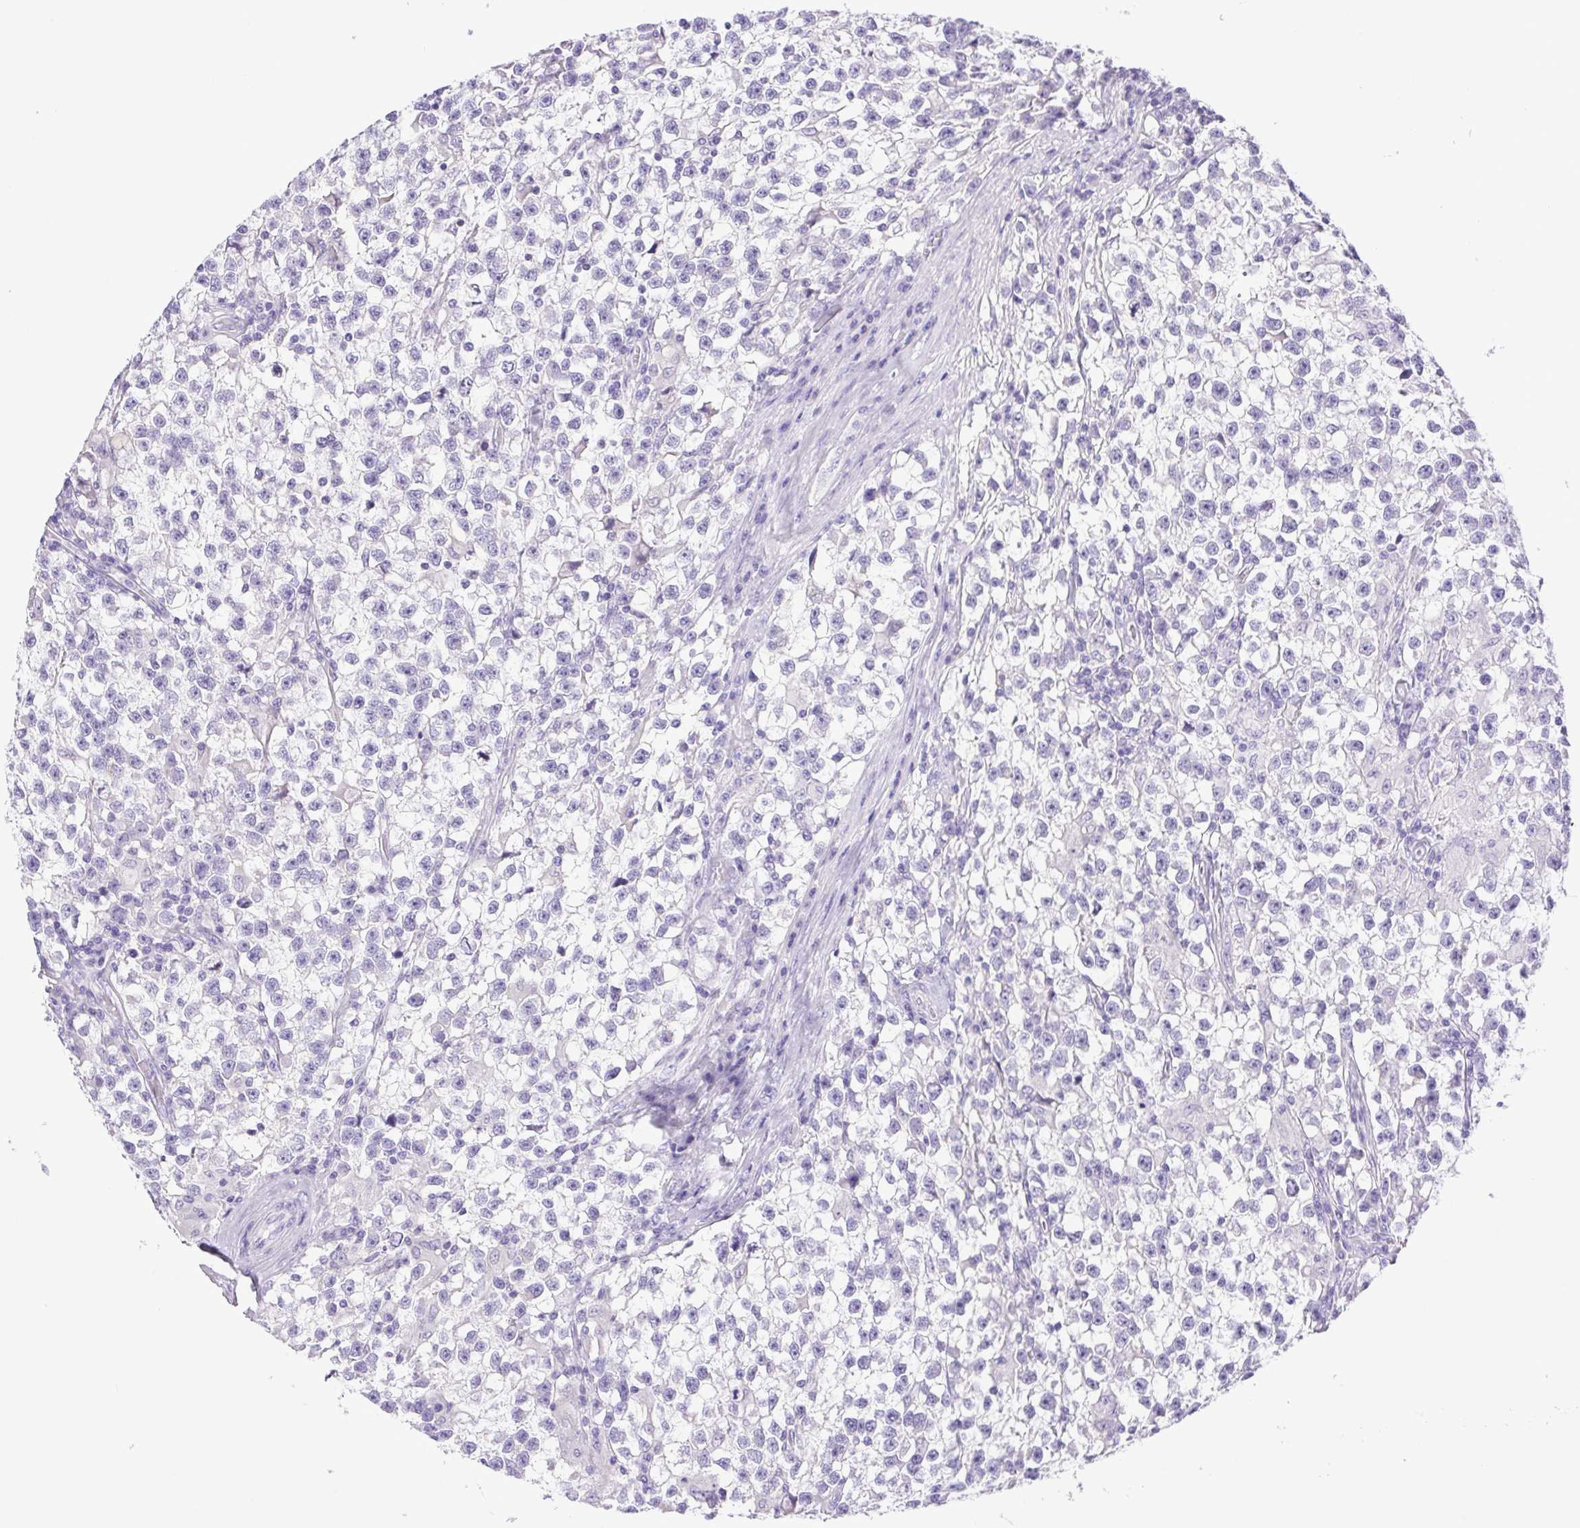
{"staining": {"intensity": "negative", "quantity": "none", "location": "none"}, "tissue": "testis cancer", "cell_type": "Tumor cells", "image_type": "cancer", "snomed": [{"axis": "morphology", "description": "Seminoma, NOS"}, {"axis": "topography", "description": "Testis"}], "caption": "The histopathology image exhibits no significant positivity in tumor cells of testis seminoma.", "gene": "CDSN", "patient": {"sex": "male", "age": 31}}